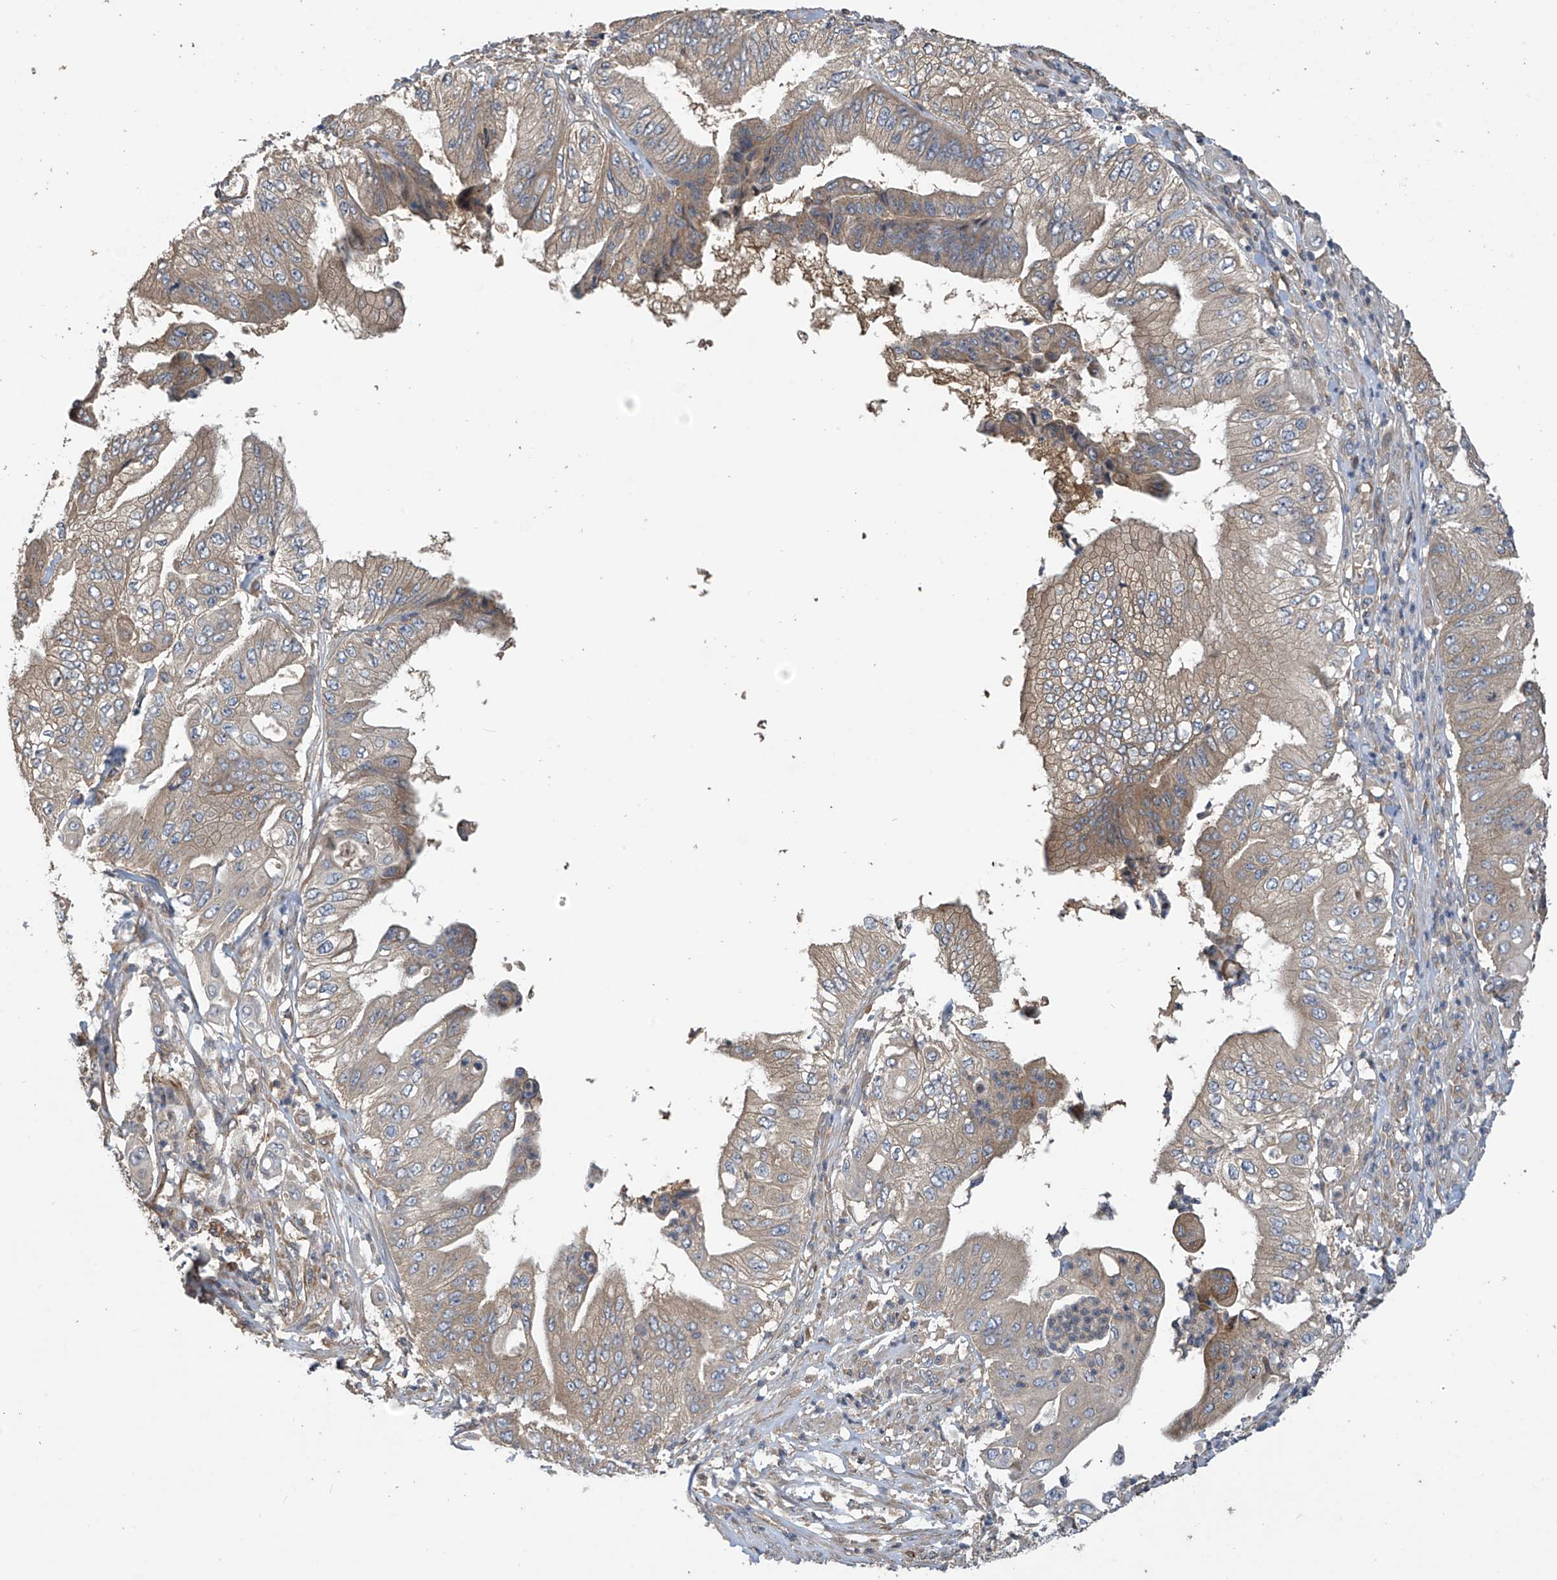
{"staining": {"intensity": "weak", "quantity": "25%-75%", "location": "cytoplasmic/membranous"}, "tissue": "pancreatic cancer", "cell_type": "Tumor cells", "image_type": "cancer", "snomed": [{"axis": "morphology", "description": "Adenocarcinoma, NOS"}, {"axis": "topography", "description": "Pancreas"}], "caption": "Pancreatic cancer stained with a brown dye demonstrates weak cytoplasmic/membranous positive staining in approximately 25%-75% of tumor cells.", "gene": "PHACTR4", "patient": {"sex": "female", "age": 77}}